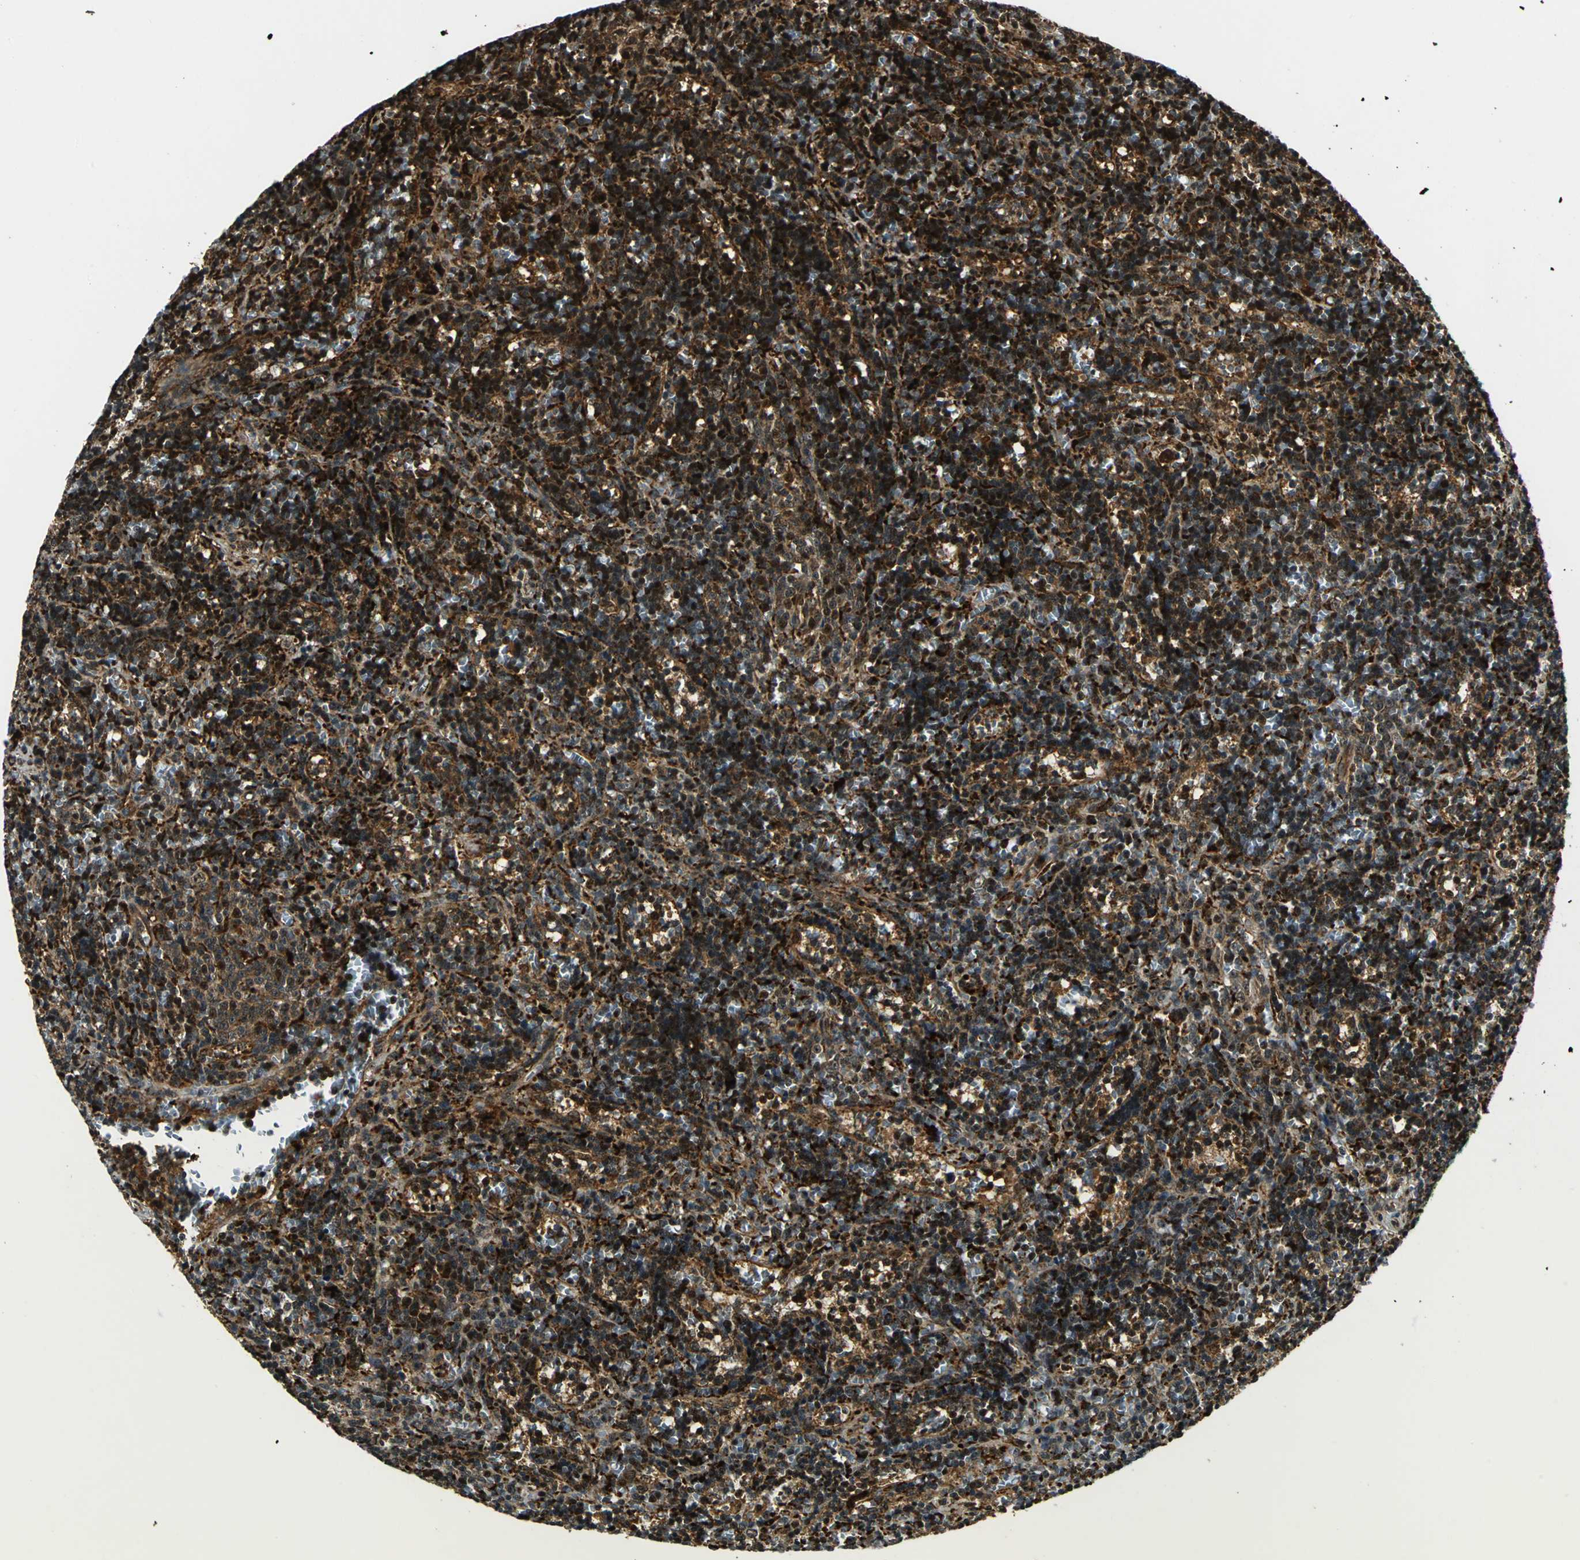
{"staining": {"intensity": "strong", "quantity": ">75%", "location": "cytoplasmic/membranous,nuclear"}, "tissue": "lymphoma", "cell_type": "Tumor cells", "image_type": "cancer", "snomed": [{"axis": "morphology", "description": "Malignant lymphoma, non-Hodgkin's type, Low grade"}, {"axis": "topography", "description": "Spleen"}], "caption": "Tumor cells display high levels of strong cytoplasmic/membranous and nuclear staining in about >75% of cells in low-grade malignant lymphoma, non-Hodgkin's type.", "gene": "PPP1R13L", "patient": {"sex": "male", "age": 60}}